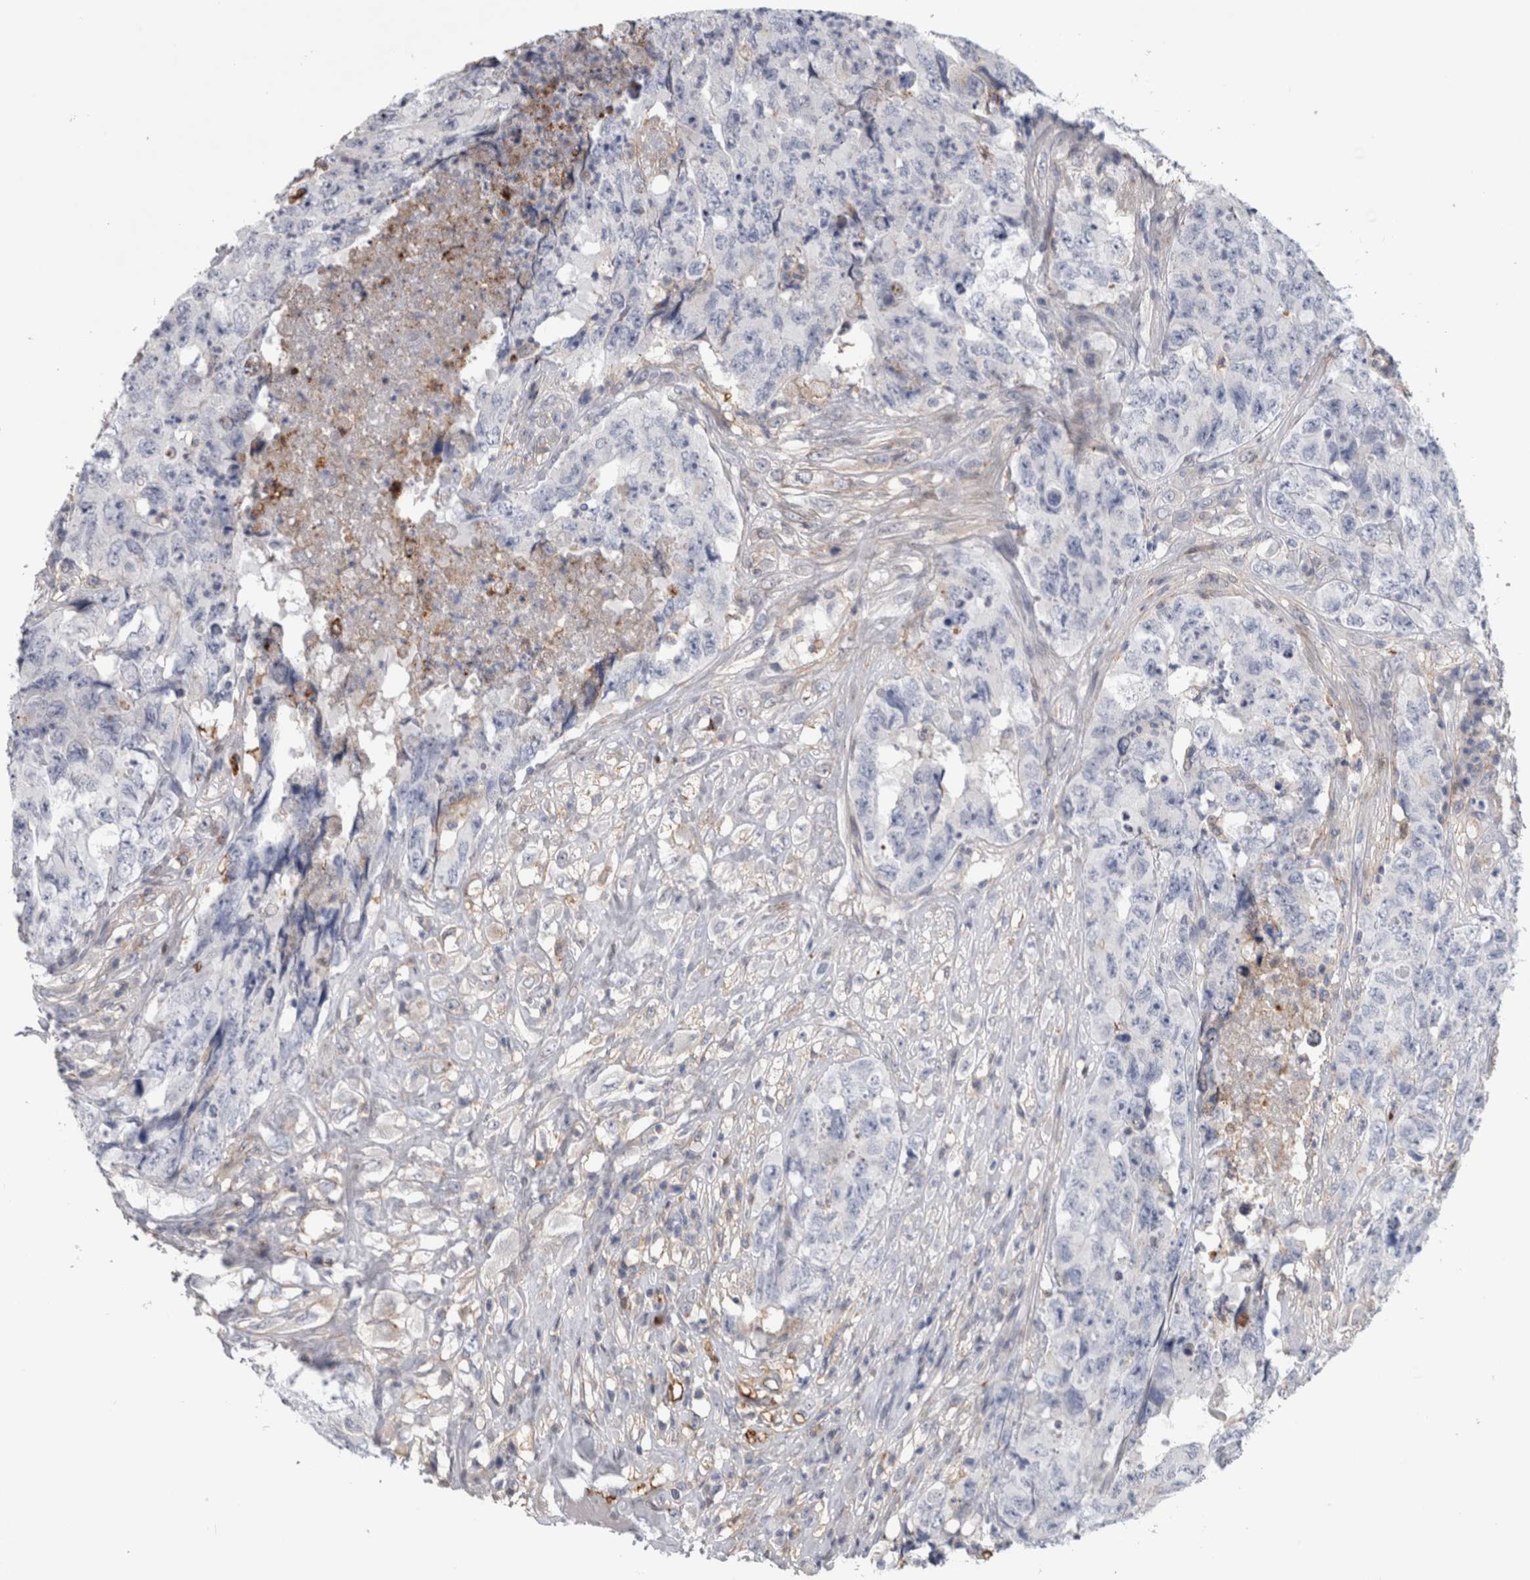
{"staining": {"intensity": "negative", "quantity": "none", "location": "none"}, "tissue": "testis cancer", "cell_type": "Tumor cells", "image_type": "cancer", "snomed": [{"axis": "morphology", "description": "Carcinoma, Embryonal, NOS"}, {"axis": "topography", "description": "Testis"}], "caption": "Testis embryonal carcinoma was stained to show a protein in brown. There is no significant expression in tumor cells.", "gene": "DNAJC24", "patient": {"sex": "male", "age": 32}}